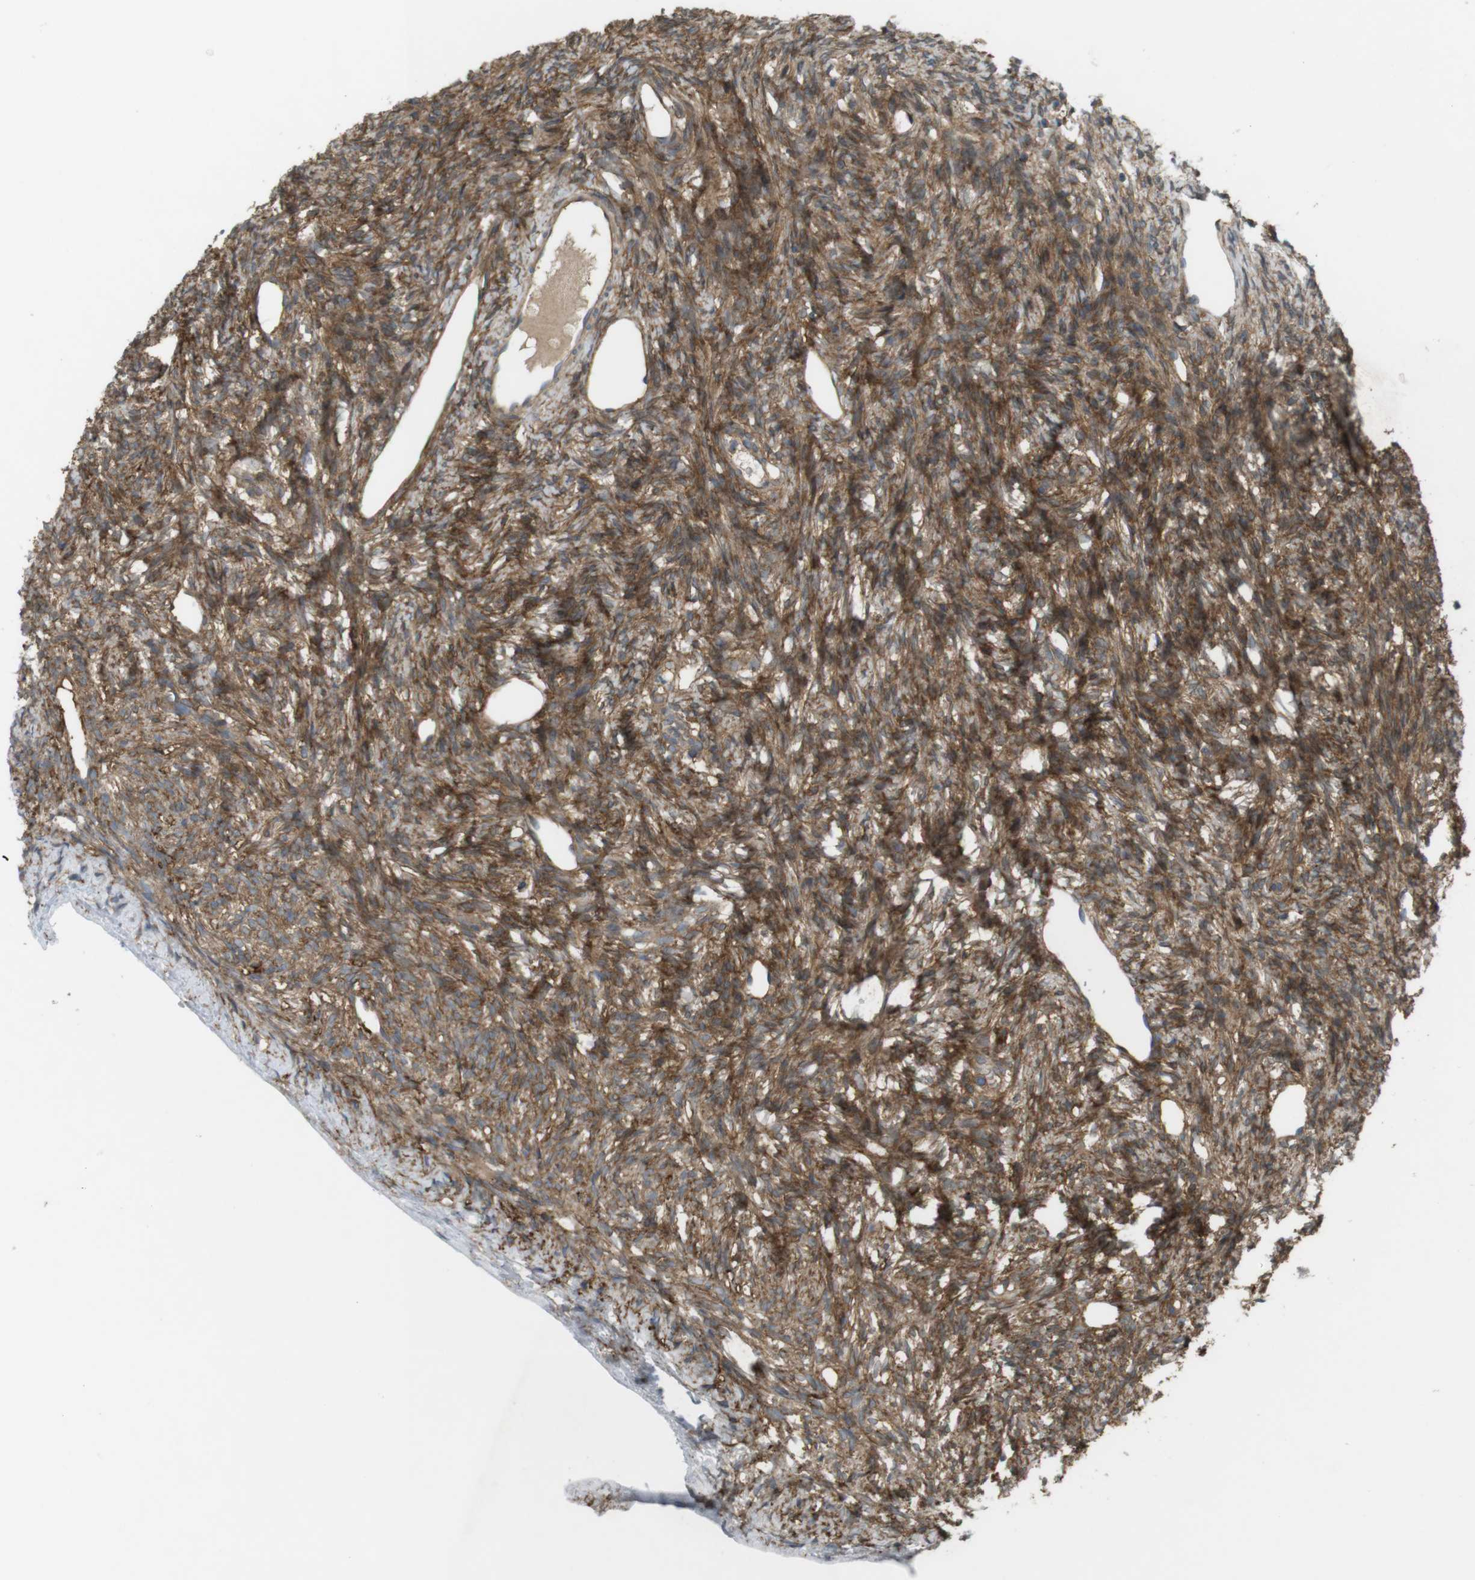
{"staining": {"intensity": "moderate", "quantity": ">75%", "location": "cytoplasmic/membranous"}, "tissue": "ovary", "cell_type": "Ovarian stroma cells", "image_type": "normal", "snomed": [{"axis": "morphology", "description": "Normal tissue, NOS"}, {"axis": "topography", "description": "Ovary"}], "caption": "Moderate cytoplasmic/membranous positivity is present in about >75% of ovarian stroma cells in normal ovary. Nuclei are stained in blue.", "gene": "DDAH2", "patient": {"sex": "female", "age": 33}}